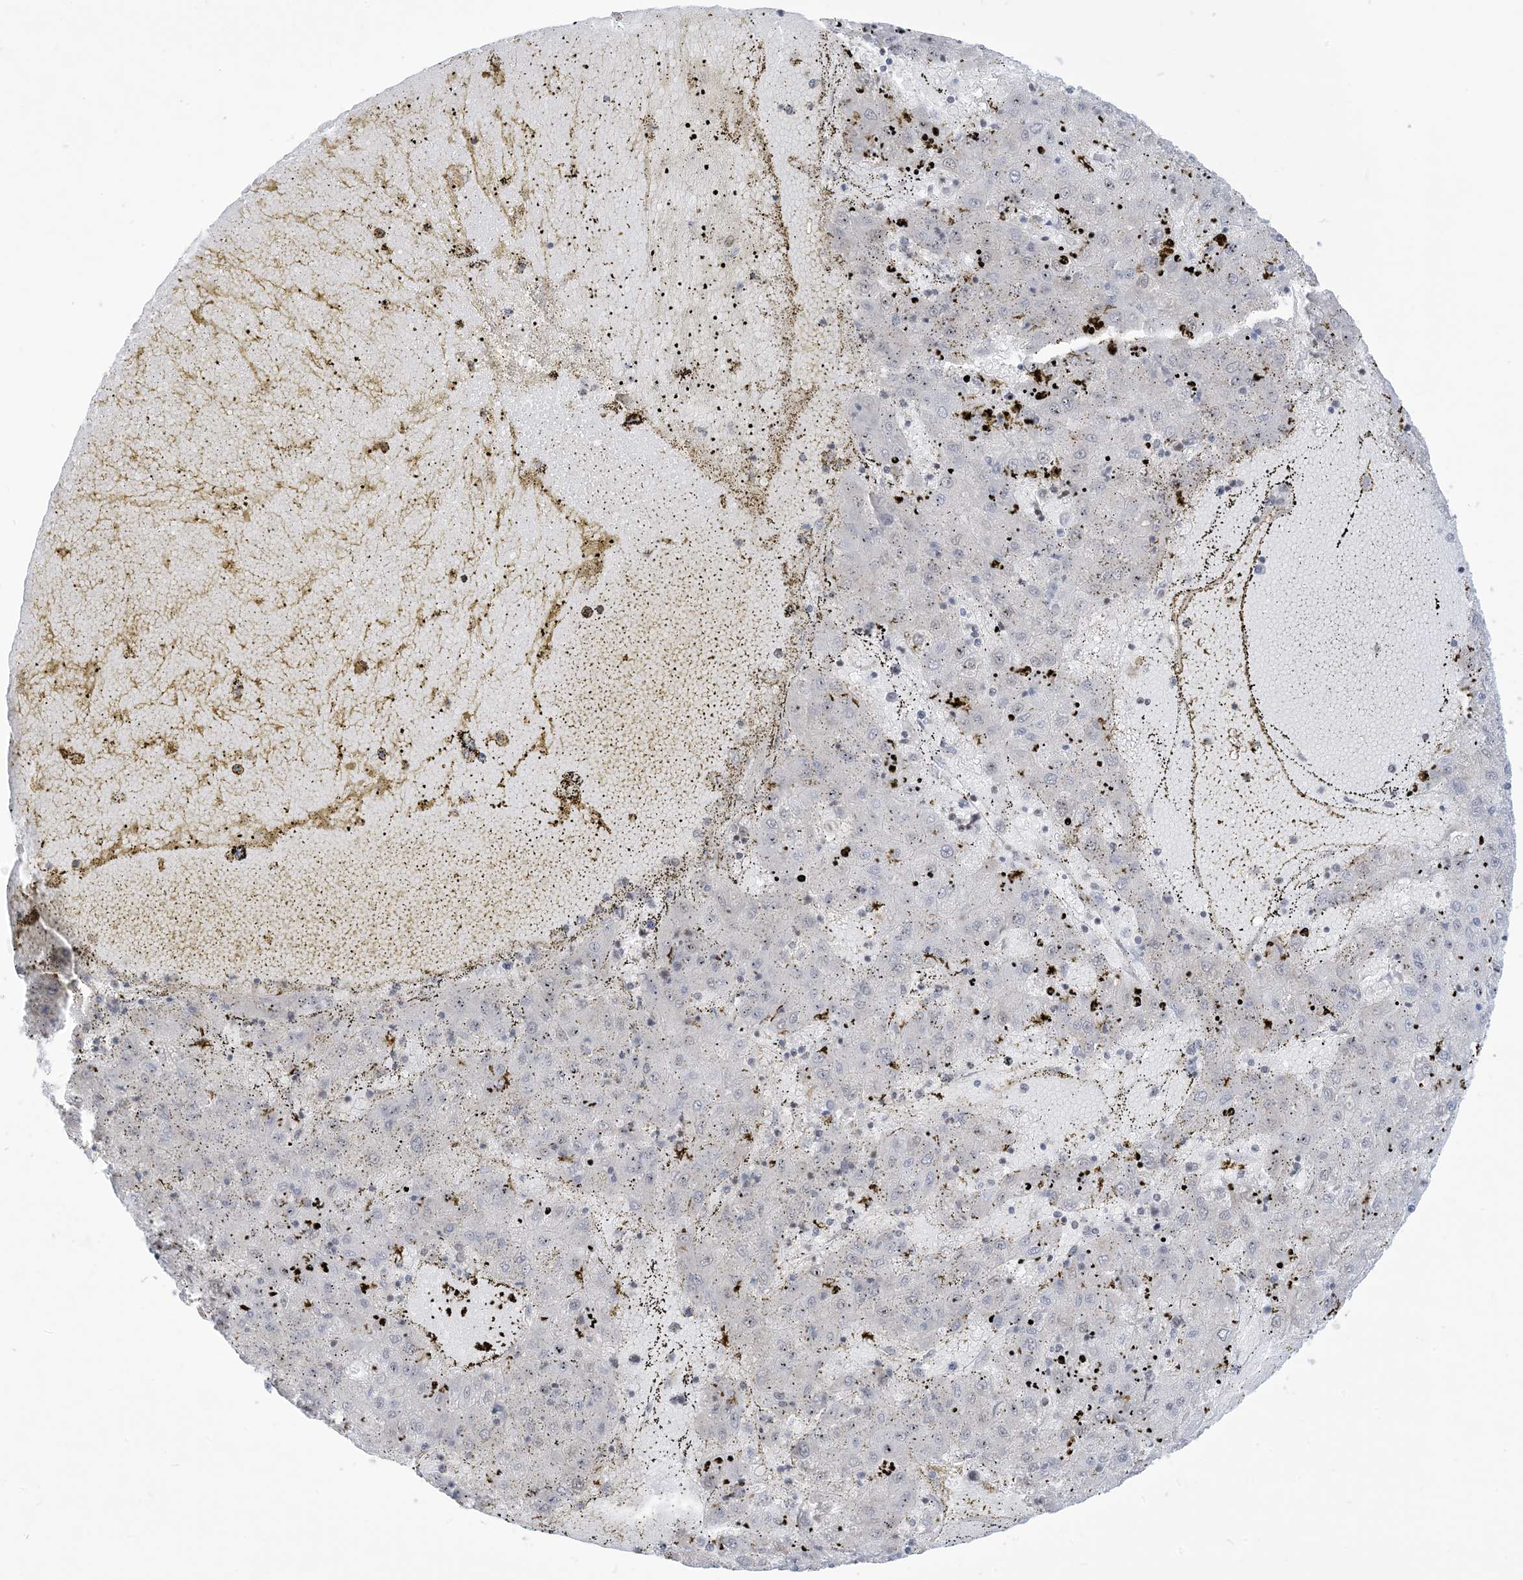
{"staining": {"intensity": "negative", "quantity": "none", "location": "none"}, "tissue": "liver cancer", "cell_type": "Tumor cells", "image_type": "cancer", "snomed": [{"axis": "morphology", "description": "Carcinoma, Hepatocellular, NOS"}, {"axis": "topography", "description": "Liver"}], "caption": "Liver hepatocellular carcinoma stained for a protein using immunohistochemistry demonstrates no staining tumor cells.", "gene": "CASP4", "patient": {"sex": "male", "age": 72}}